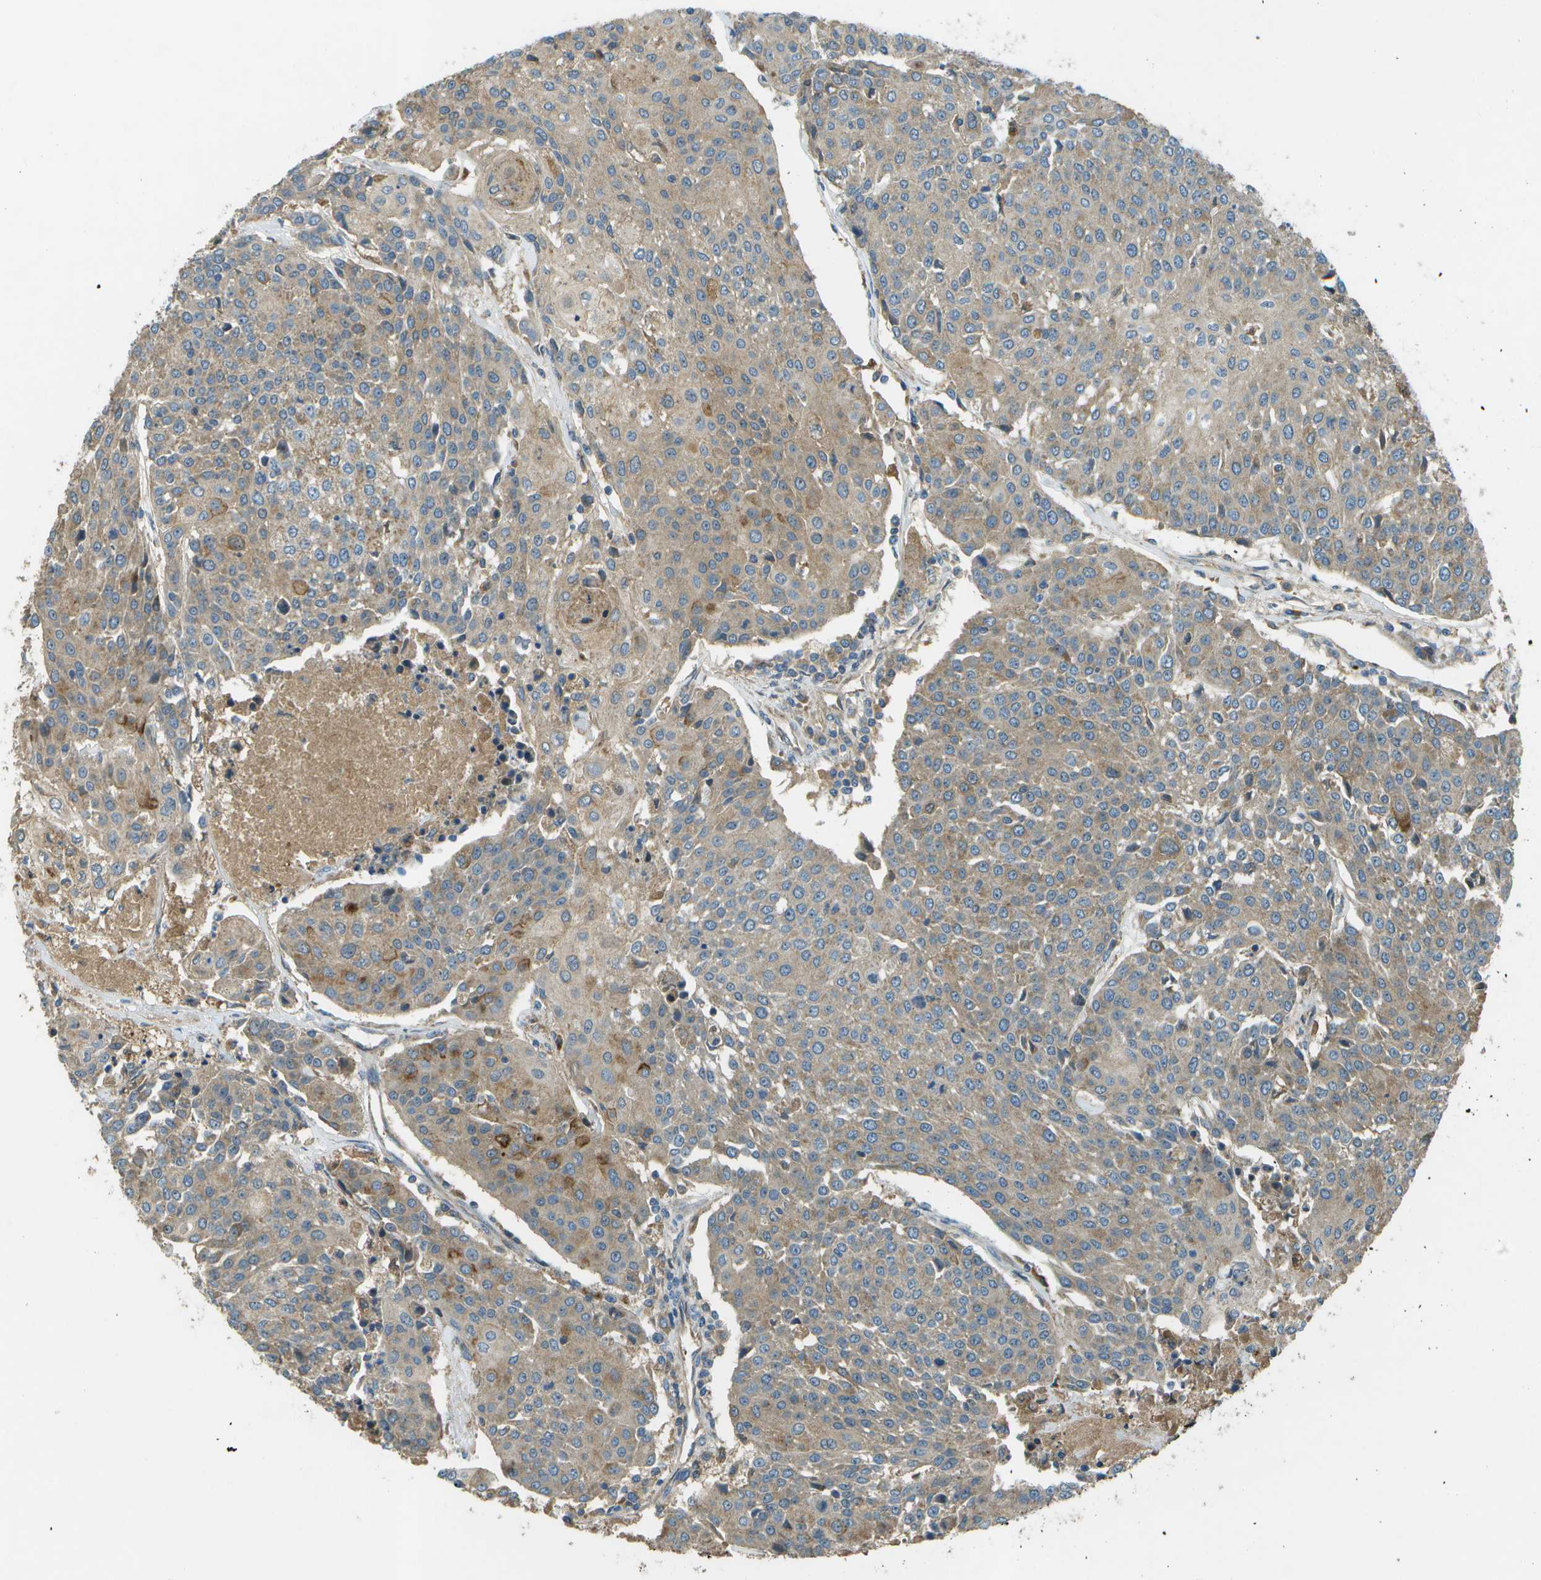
{"staining": {"intensity": "weak", "quantity": ">75%", "location": "cytoplasmic/membranous"}, "tissue": "urothelial cancer", "cell_type": "Tumor cells", "image_type": "cancer", "snomed": [{"axis": "morphology", "description": "Urothelial carcinoma, High grade"}, {"axis": "topography", "description": "Urinary bladder"}], "caption": "Weak cytoplasmic/membranous protein expression is identified in approximately >75% of tumor cells in high-grade urothelial carcinoma. The staining was performed using DAB, with brown indicating positive protein expression. Nuclei are stained blue with hematoxylin.", "gene": "PXYLP1", "patient": {"sex": "female", "age": 85}}